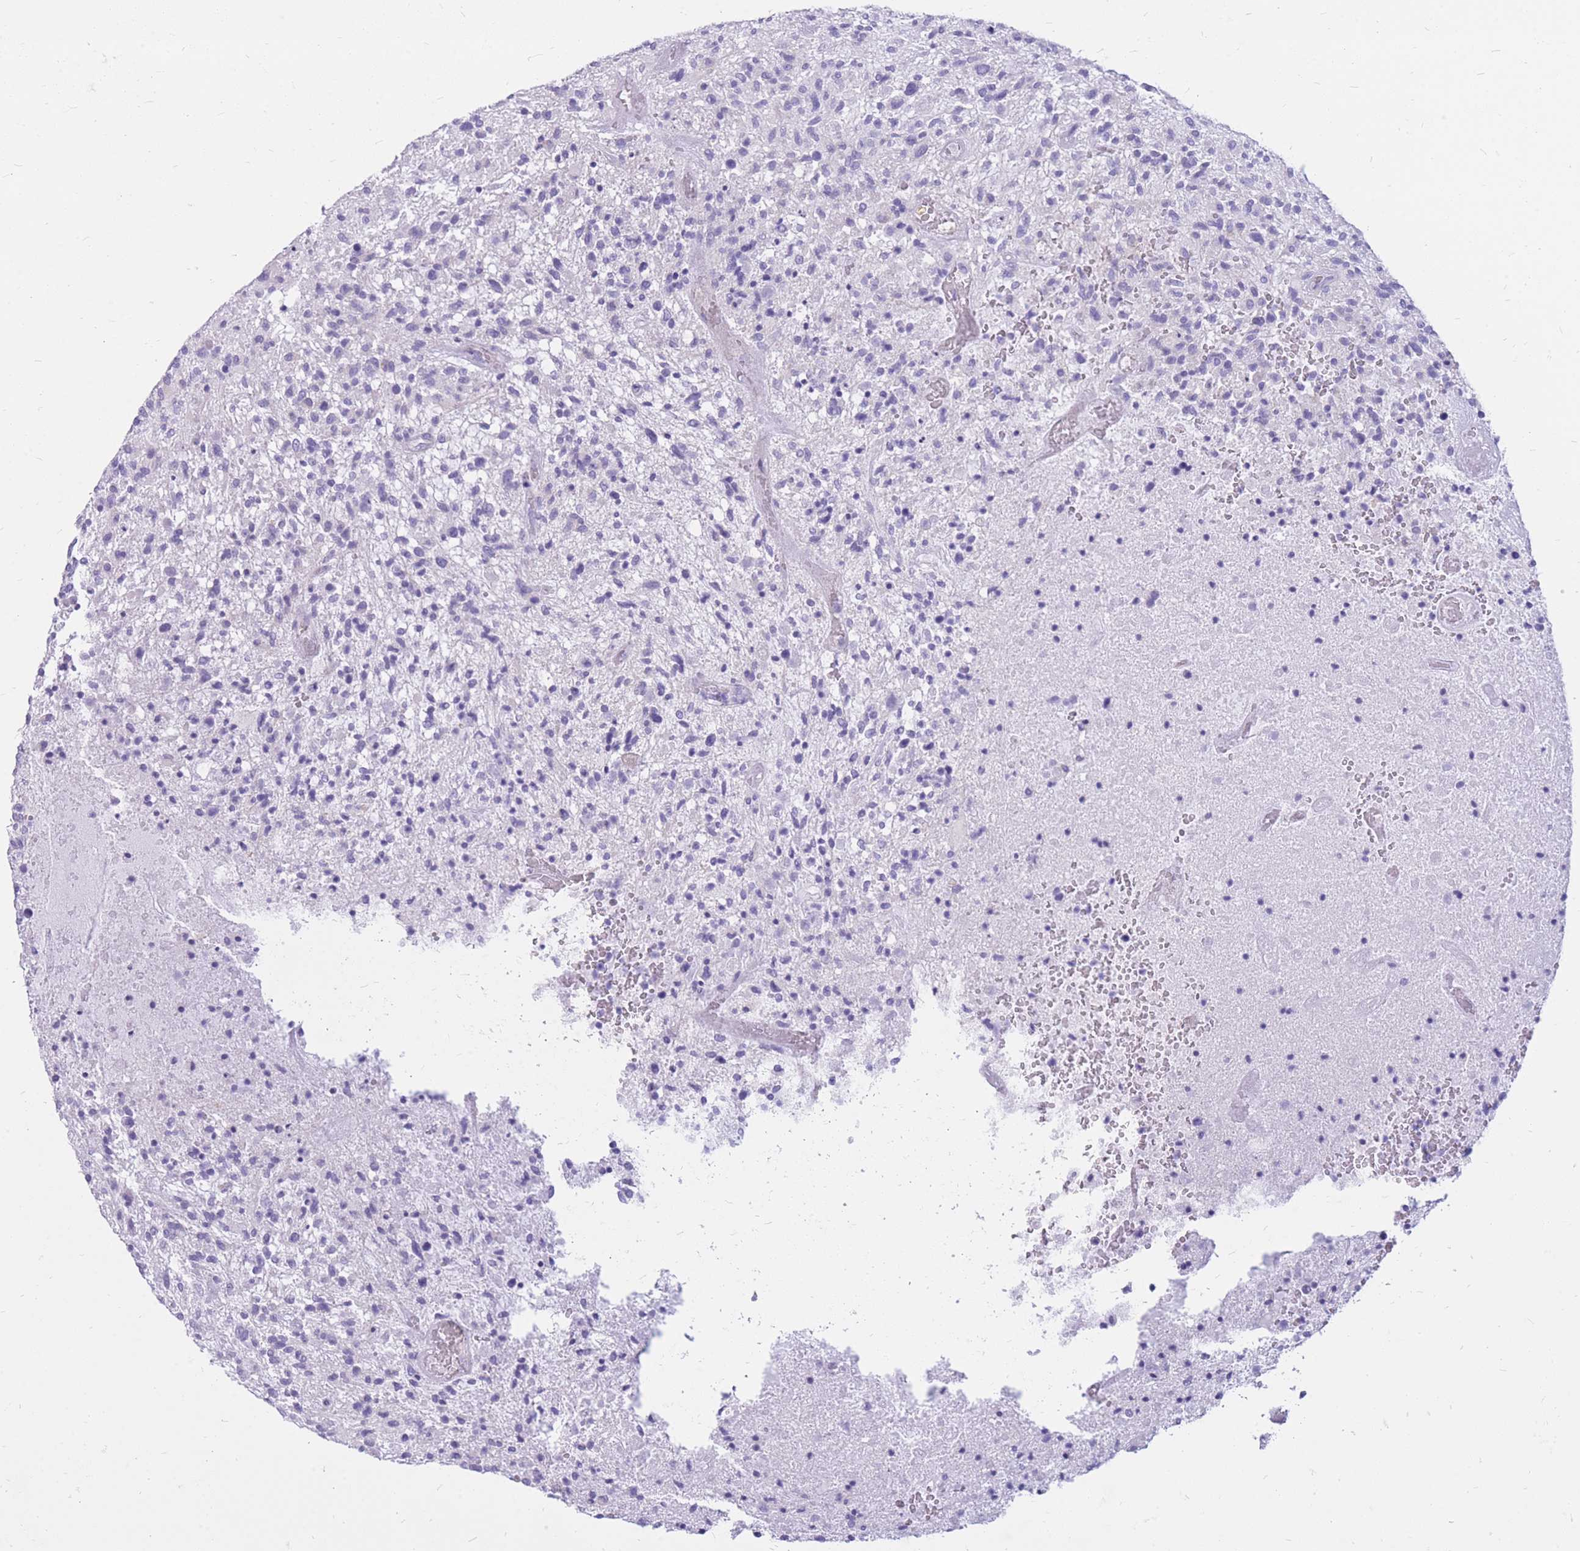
{"staining": {"intensity": "negative", "quantity": "none", "location": "none"}, "tissue": "glioma", "cell_type": "Tumor cells", "image_type": "cancer", "snomed": [{"axis": "morphology", "description": "Glioma, malignant, High grade"}, {"axis": "topography", "description": "Brain"}], "caption": "Protein analysis of glioma exhibits no significant positivity in tumor cells.", "gene": "CYP21A2", "patient": {"sex": "male", "age": 47}}